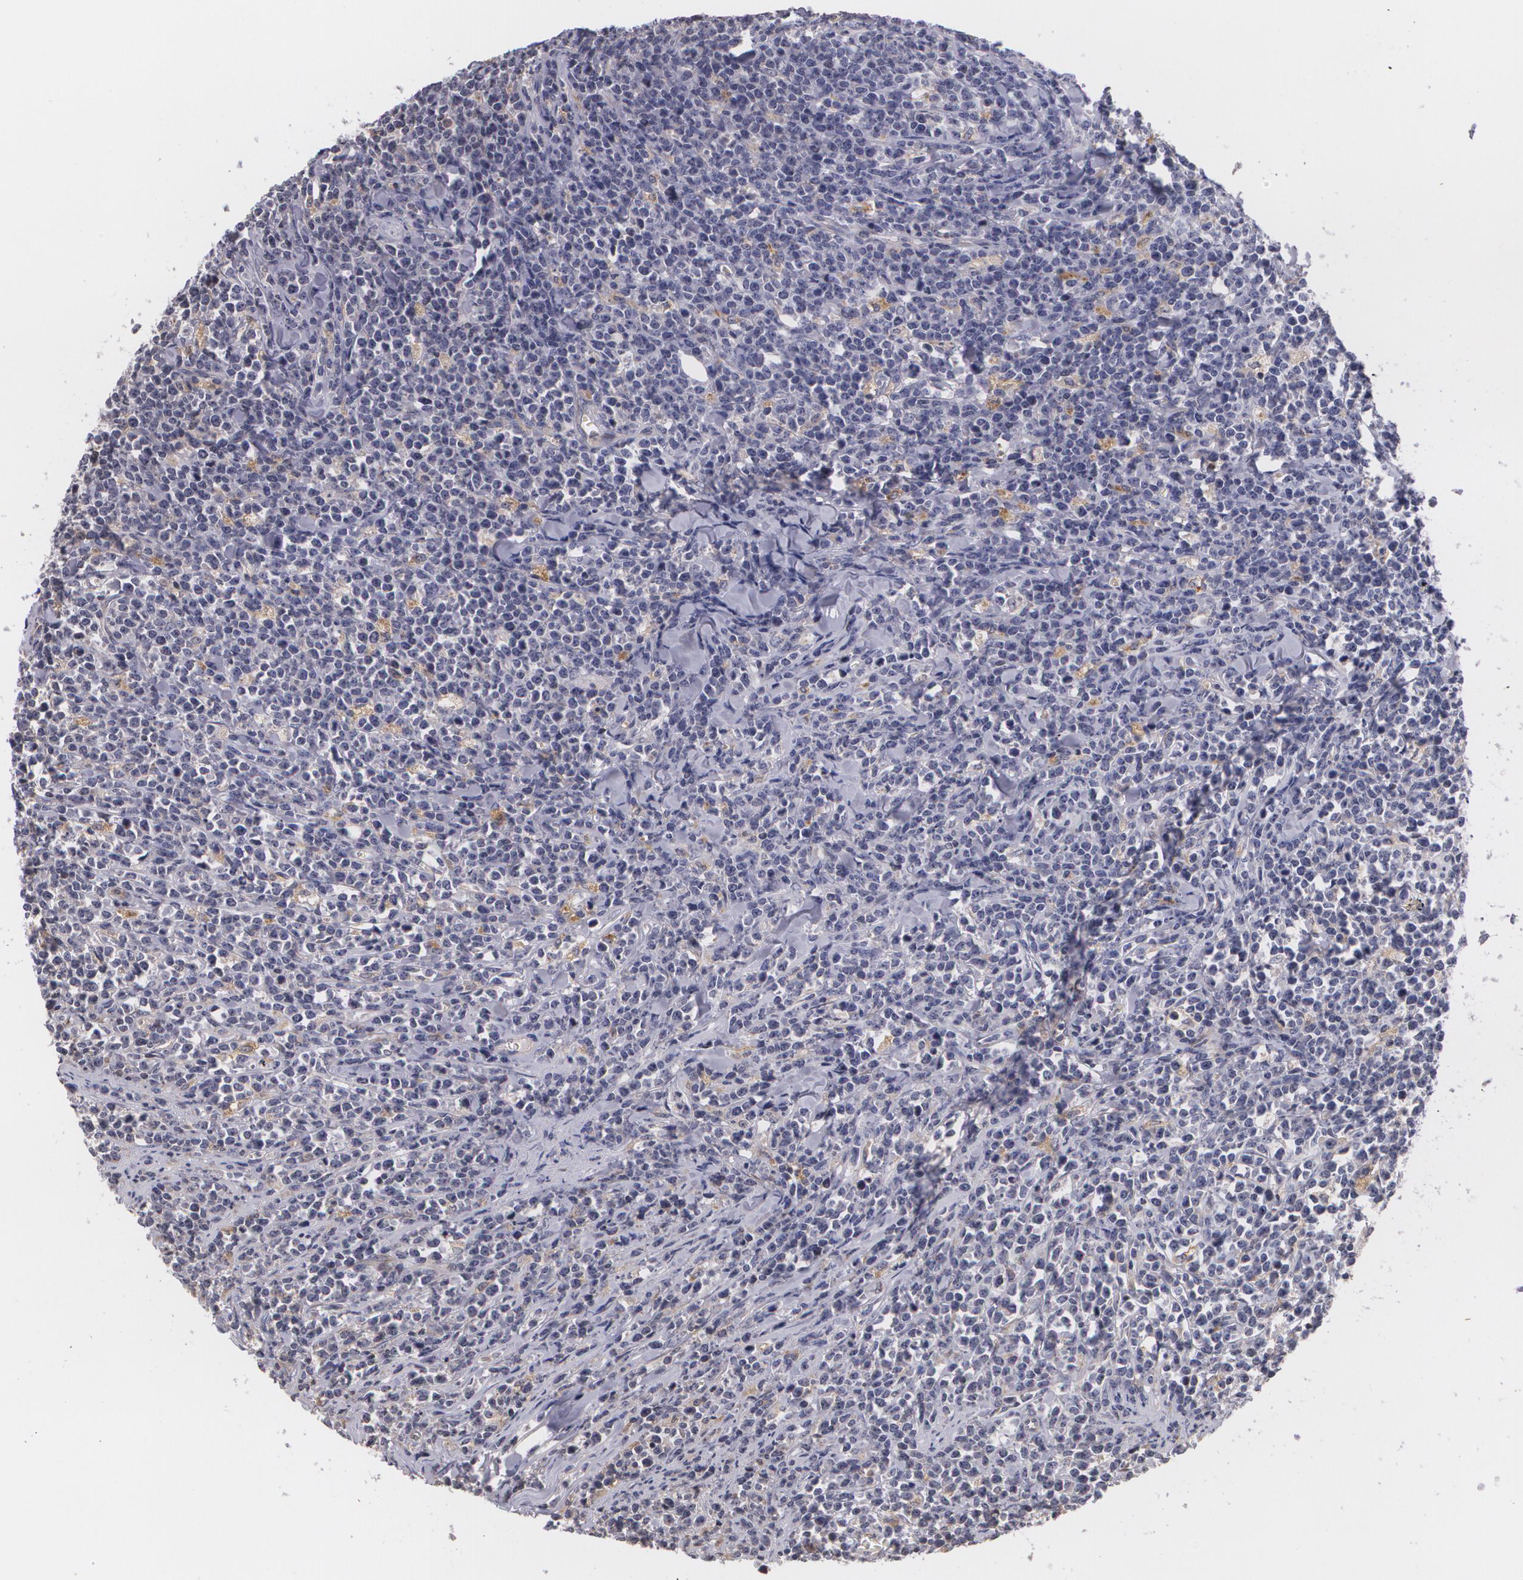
{"staining": {"intensity": "negative", "quantity": "none", "location": "none"}, "tissue": "lymphoma", "cell_type": "Tumor cells", "image_type": "cancer", "snomed": [{"axis": "morphology", "description": "Malignant lymphoma, non-Hodgkin's type, High grade"}, {"axis": "topography", "description": "Small intestine"}, {"axis": "topography", "description": "Colon"}], "caption": "Immunohistochemistry (IHC) of human high-grade malignant lymphoma, non-Hodgkin's type reveals no staining in tumor cells.", "gene": "VAV3", "patient": {"sex": "male", "age": 8}}